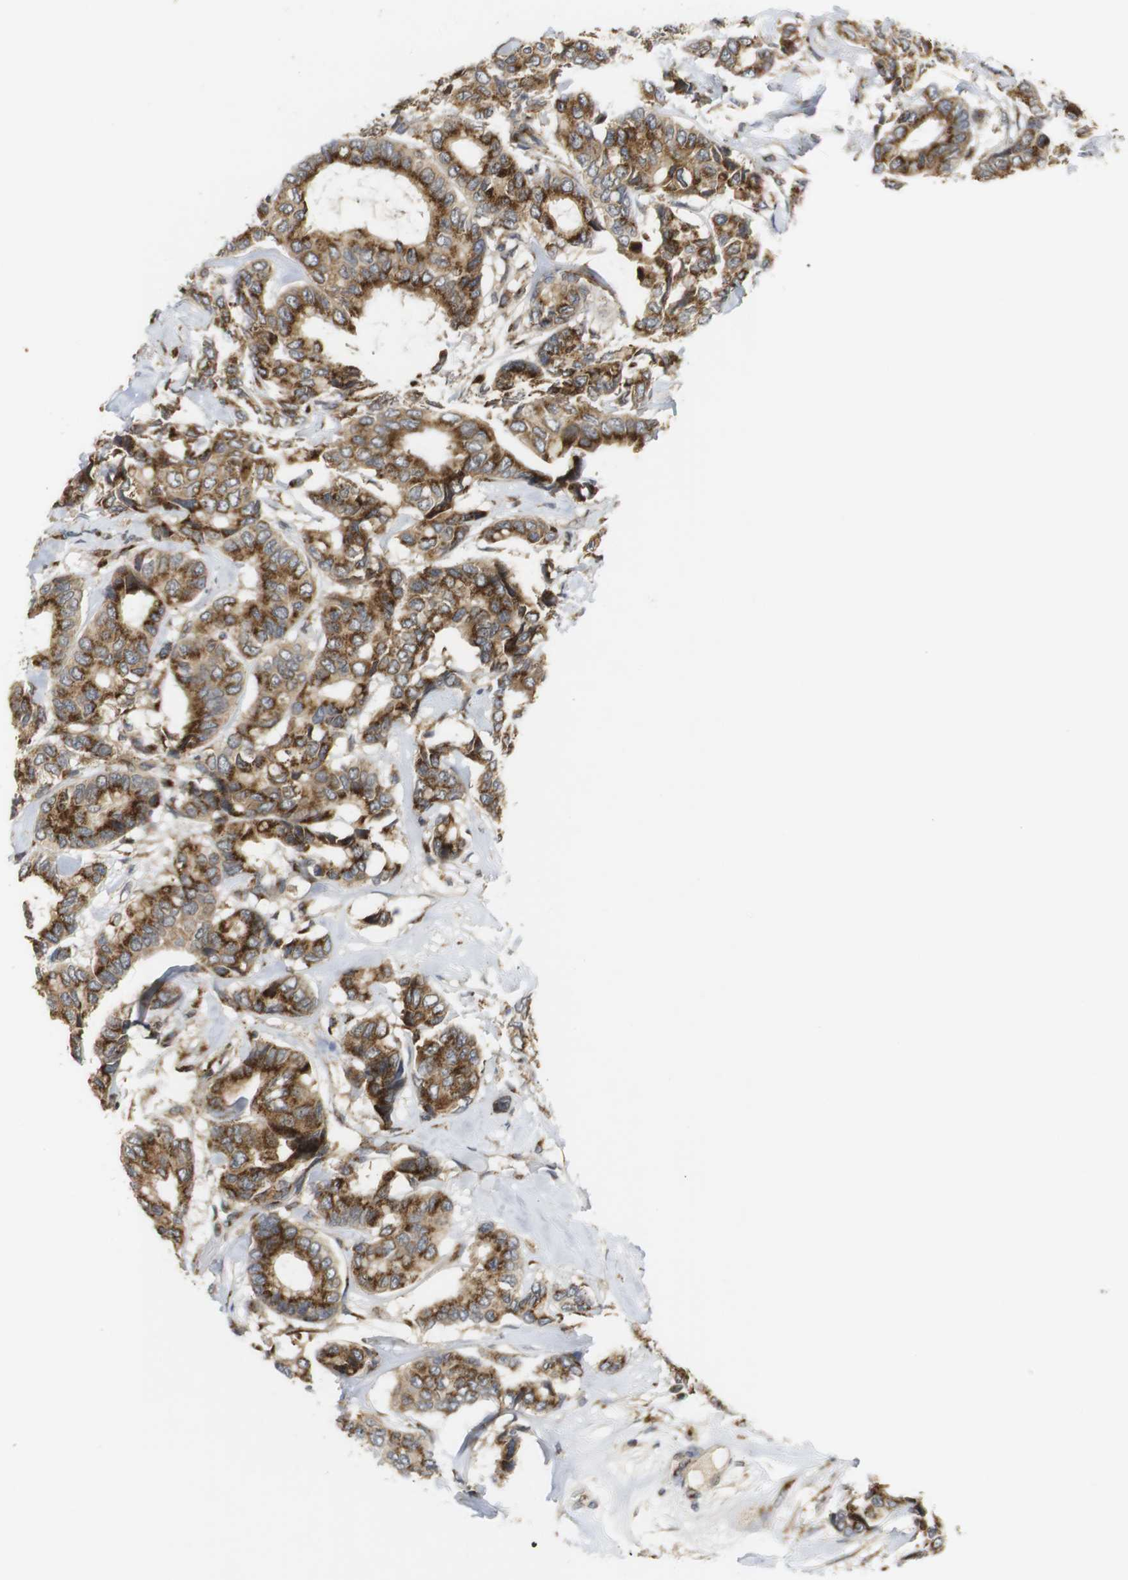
{"staining": {"intensity": "strong", "quantity": ">75%", "location": "cytoplasmic/membranous"}, "tissue": "breast cancer", "cell_type": "Tumor cells", "image_type": "cancer", "snomed": [{"axis": "morphology", "description": "Duct carcinoma"}, {"axis": "topography", "description": "Breast"}], "caption": "Breast cancer (intraductal carcinoma) stained with immunohistochemistry (IHC) shows strong cytoplasmic/membranous positivity in about >75% of tumor cells.", "gene": "ZFPL1", "patient": {"sex": "female", "age": 87}}